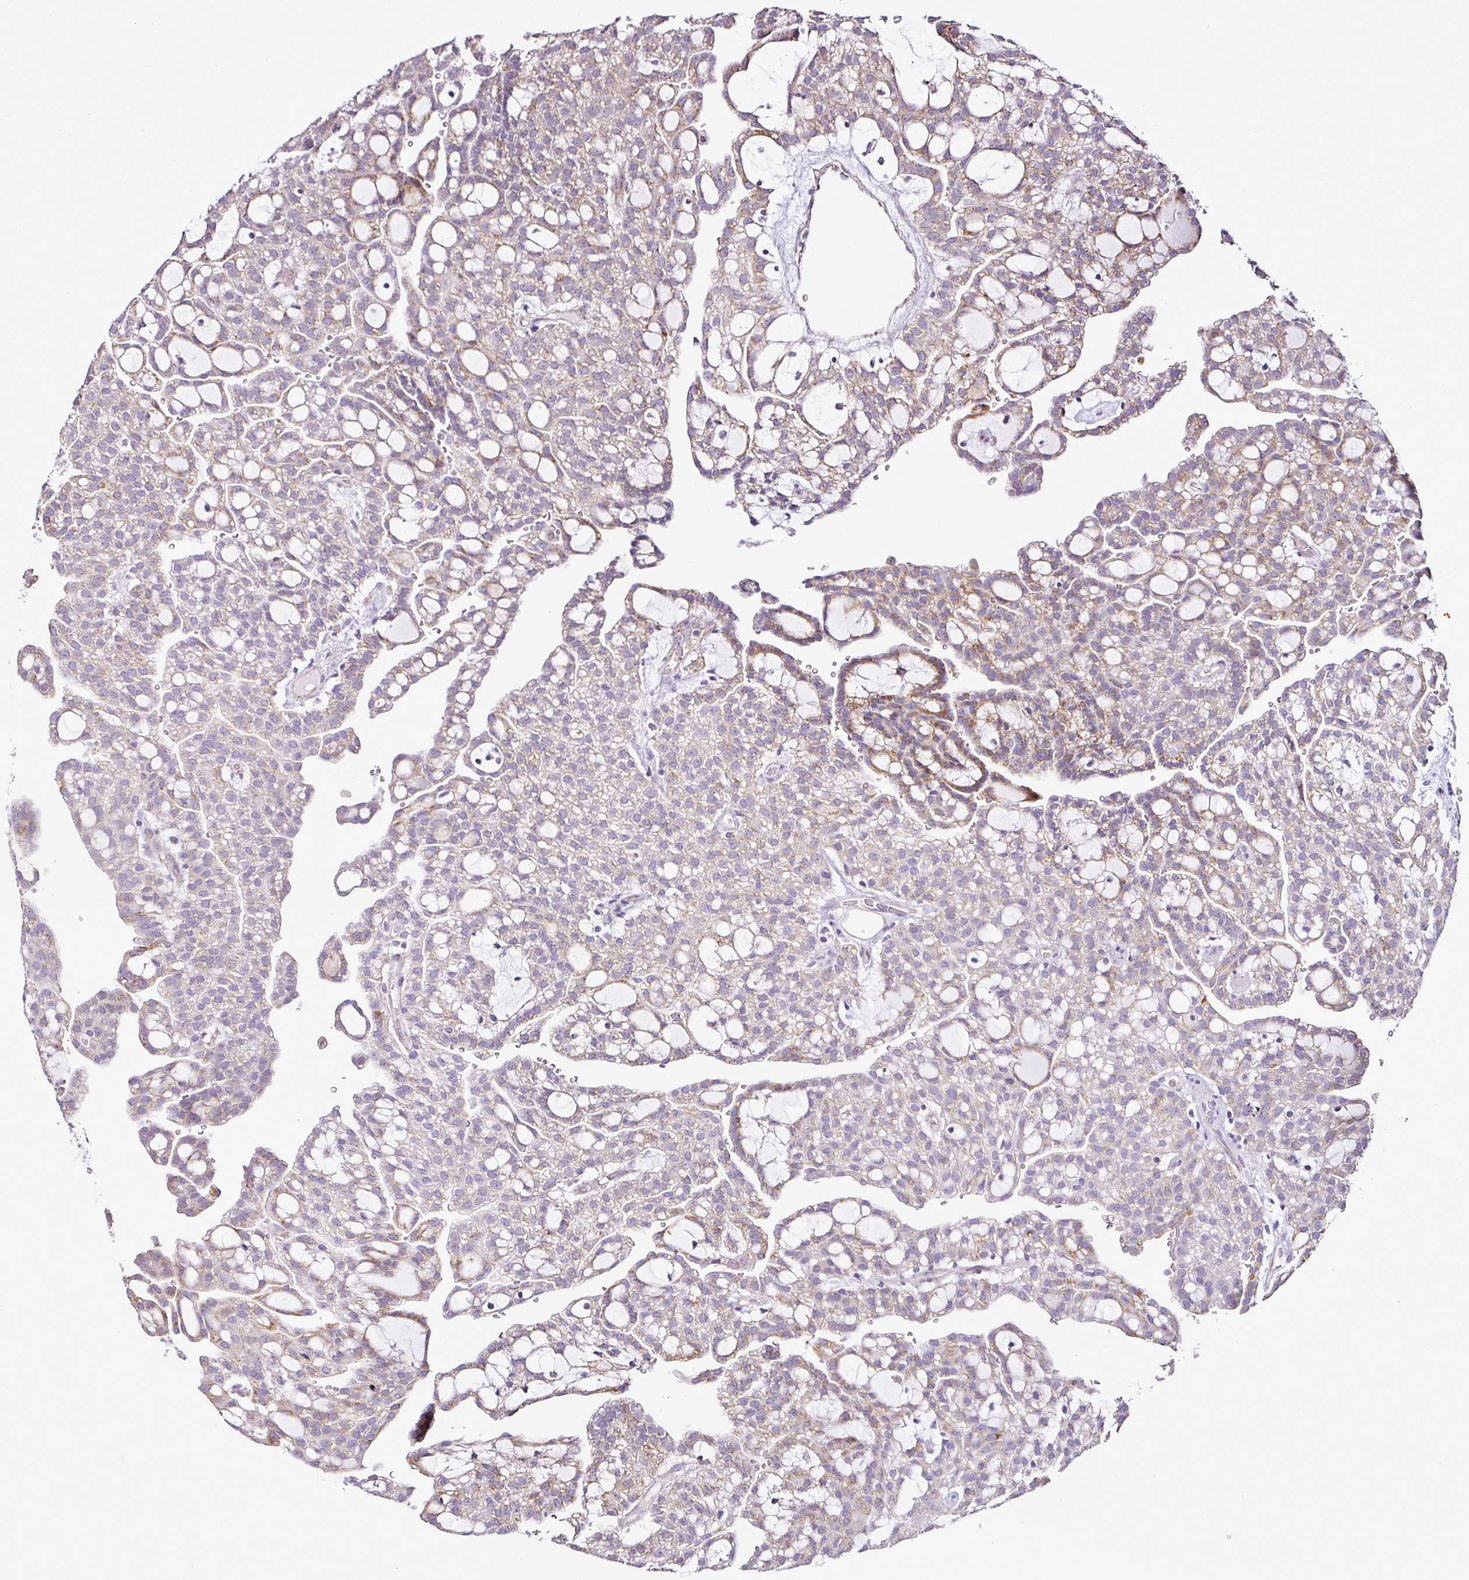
{"staining": {"intensity": "moderate", "quantity": "<25%", "location": "cytoplasmic/membranous"}, "tissue": "renal cancer", "cell_type": "Tumor cells", "image_type": "cancer", "snomed": [{"axis": "morphology", "description": "Adenocarcinoma, NOS"}, {"axis": "topography", "description": "Kidney"}], "caption": "Brown immunohistochemical staining in renal cancer demonstrates moderate cytoplasmic/membranous staining in about <25% of tumor cells.", "gene": "DPAGT1", "patient": {"sex": "male", "age": 63}}